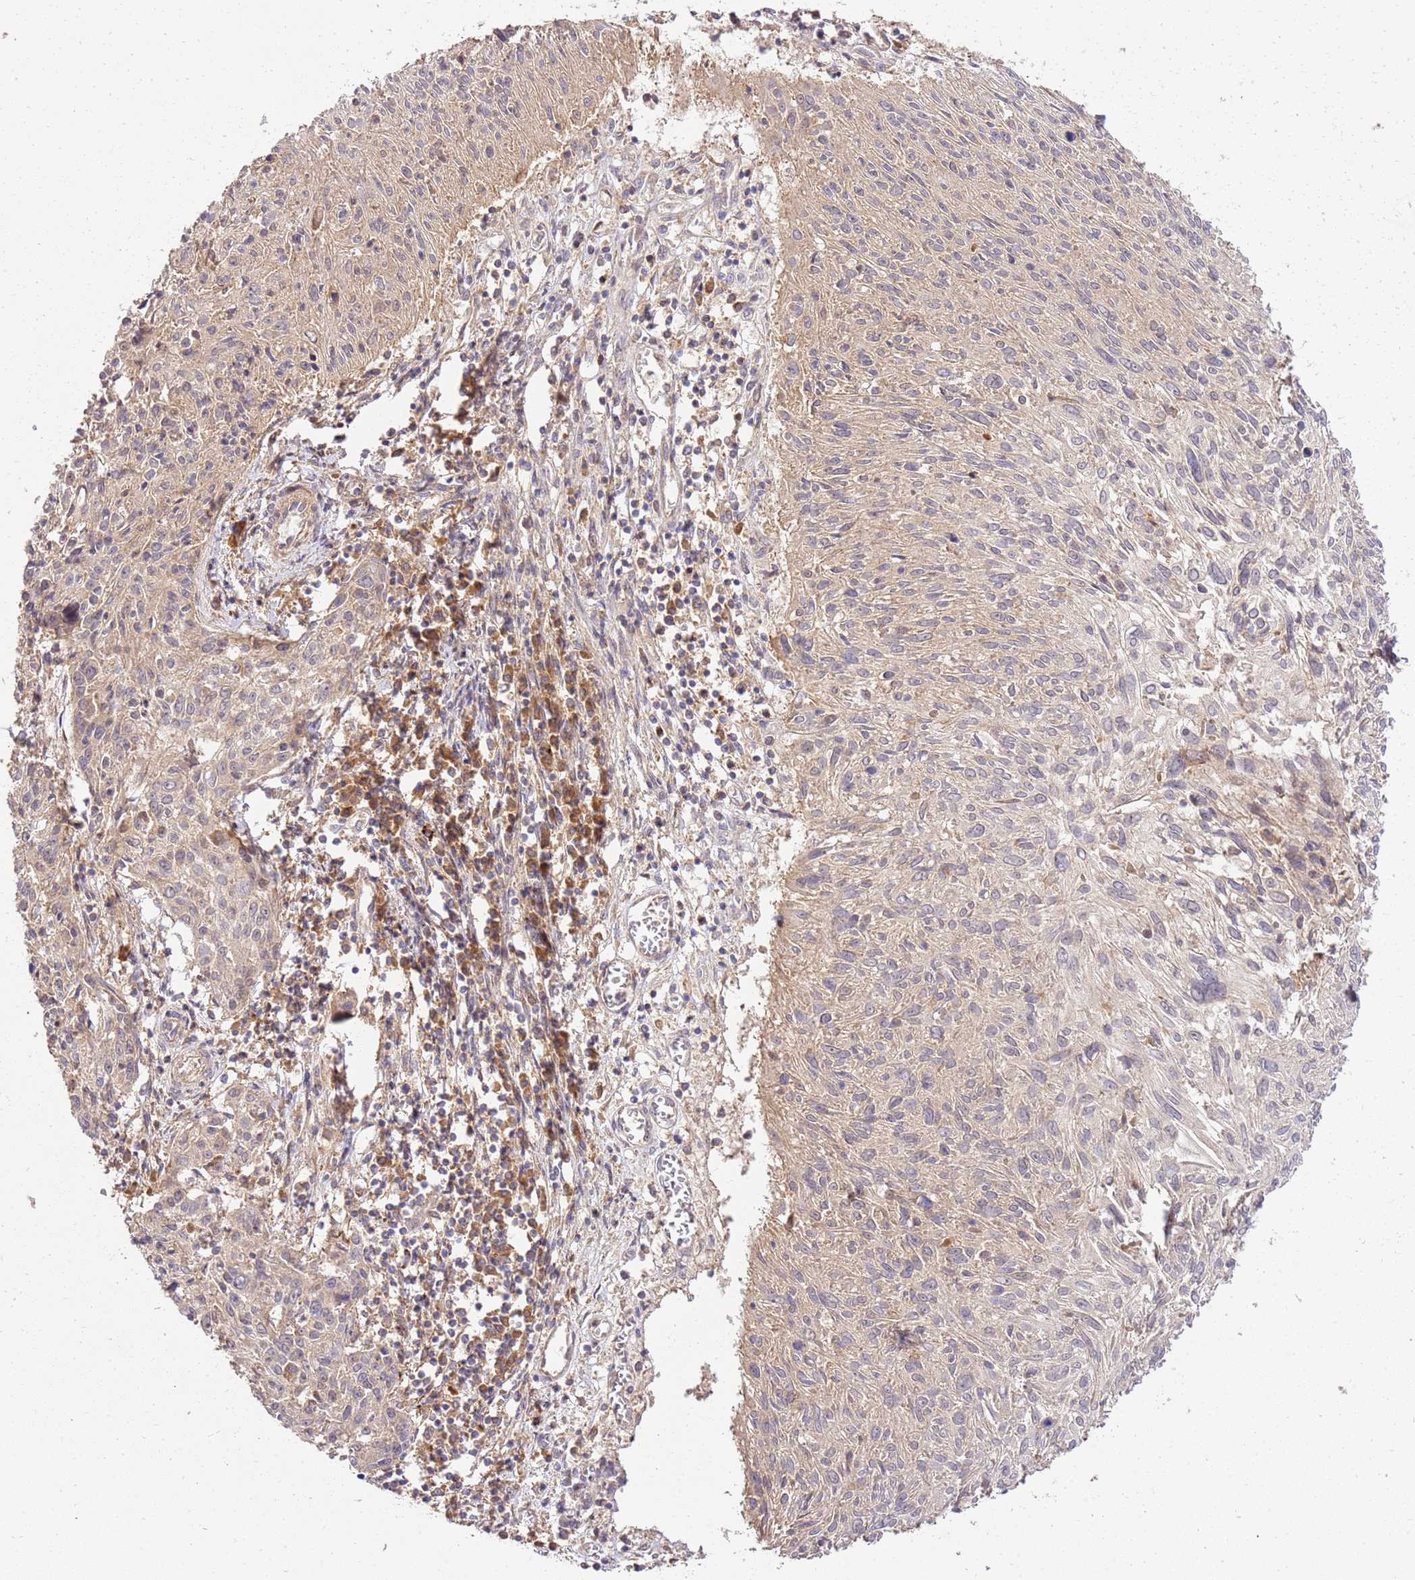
{"staining": {"intensity": "weak", "quantity": "<25%", "location": "cytoplasmic/membranous"}, "tissue": "cervical cancer", "cell_type": "Tumor cells", "image_type": "cancer", "snomed": [{"axis": "morphology", "description": "Squamous cell carcinoma, NOS"}, {"axis": "topography", "description": "Cervix"}], "caption": "There is no significant expression in tumor cells of cervical squamous cell carcinoma.", "gene": "GAREM1", "patient": {"sex": "female", "age": 51}}